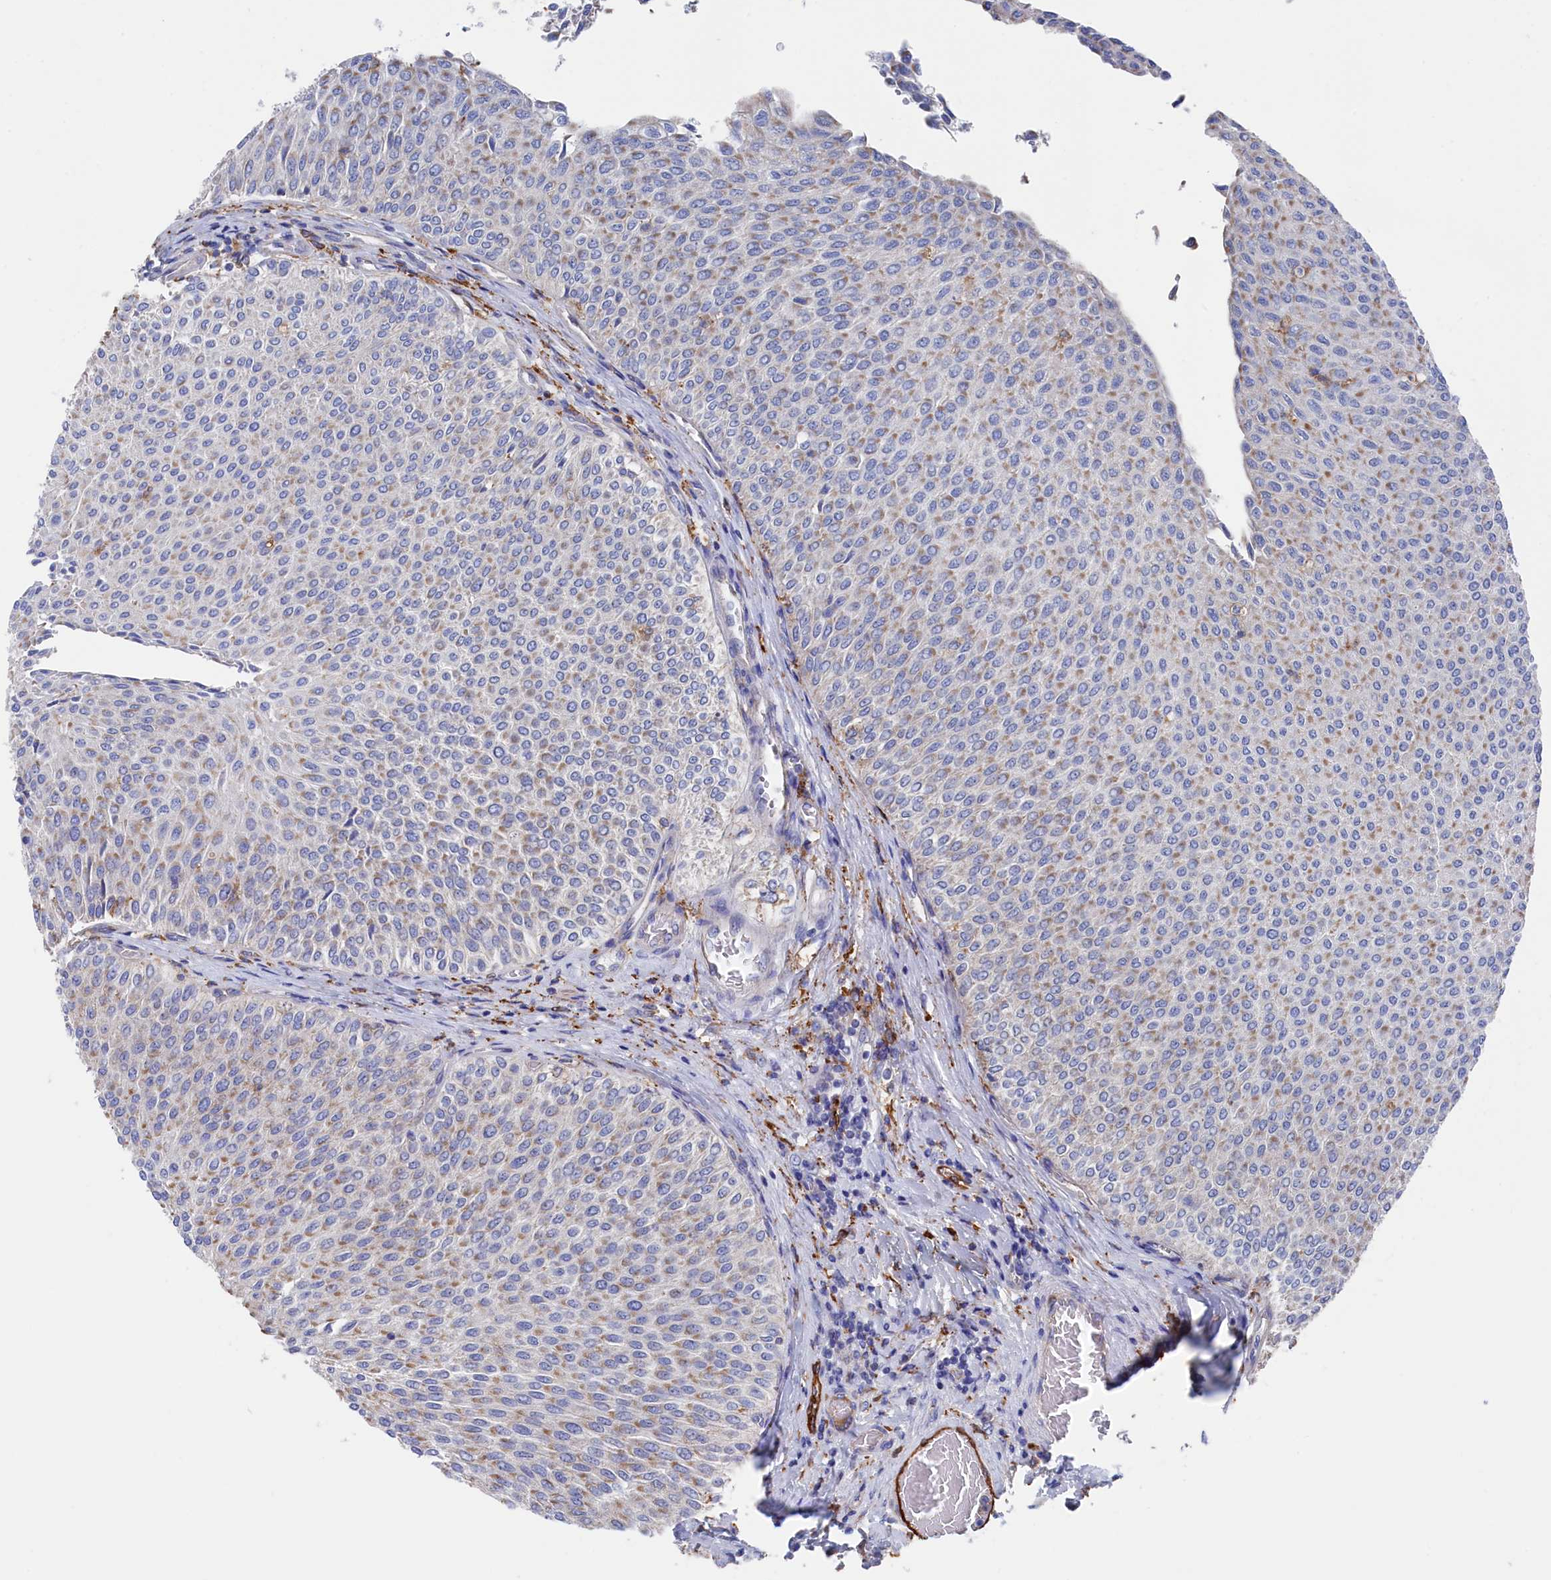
{"staining": {"intensity": "negative", "quantity": "none", "location": "none"}, "tissue": "urothelial cancer", "cell_type": "Tumor cells", "image_type": "cancer", "snomed": [{"axis": "morphology", "description": "Urothelial carcinoma, Low grade"}, {"axis": "topography", "description": "Urinary bladder"}], "caption": "Human urothelial cancer stained for a protein using IHC shows no positivity in tumor cells.", "gene": "C12orf73", "patient": {"sex": "male", "age": 78}}